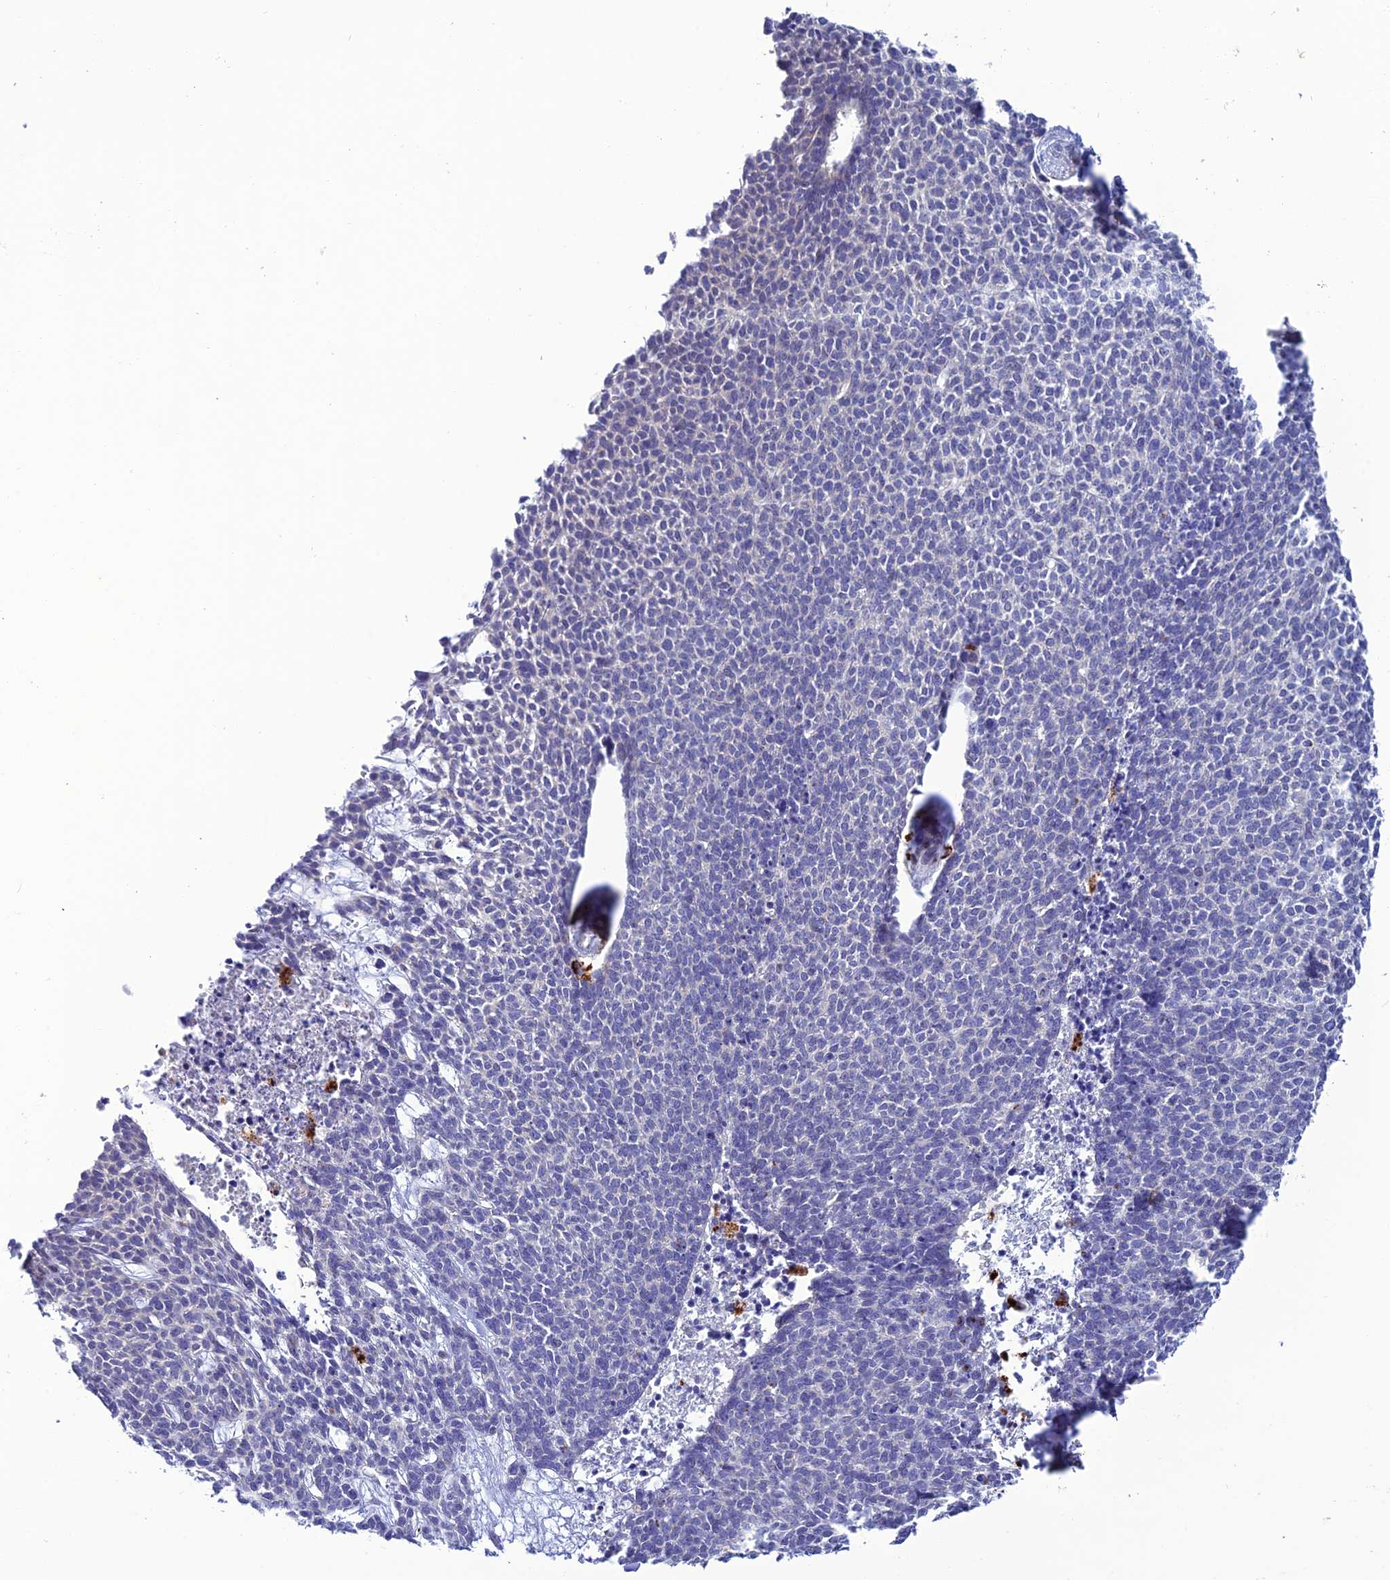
{"staining": {"intensity": "negative", "quantity": "none", "location": "none"}, "tissue": "skin cancer", "cell_type": "Tumor cells", "image_type": "cancer", "snomed": [{"axis": "morphology", "description": "Basal cell carcinoma"}, {"axis": "topography", "description": "Skin"}], "caption": "This is a image of IHC staining of skin cancer (basal cell carcinoma), which shows no staining in tumor cells.", "gene": "HIC1", "patient": {"sex": "female", "age": 84}}